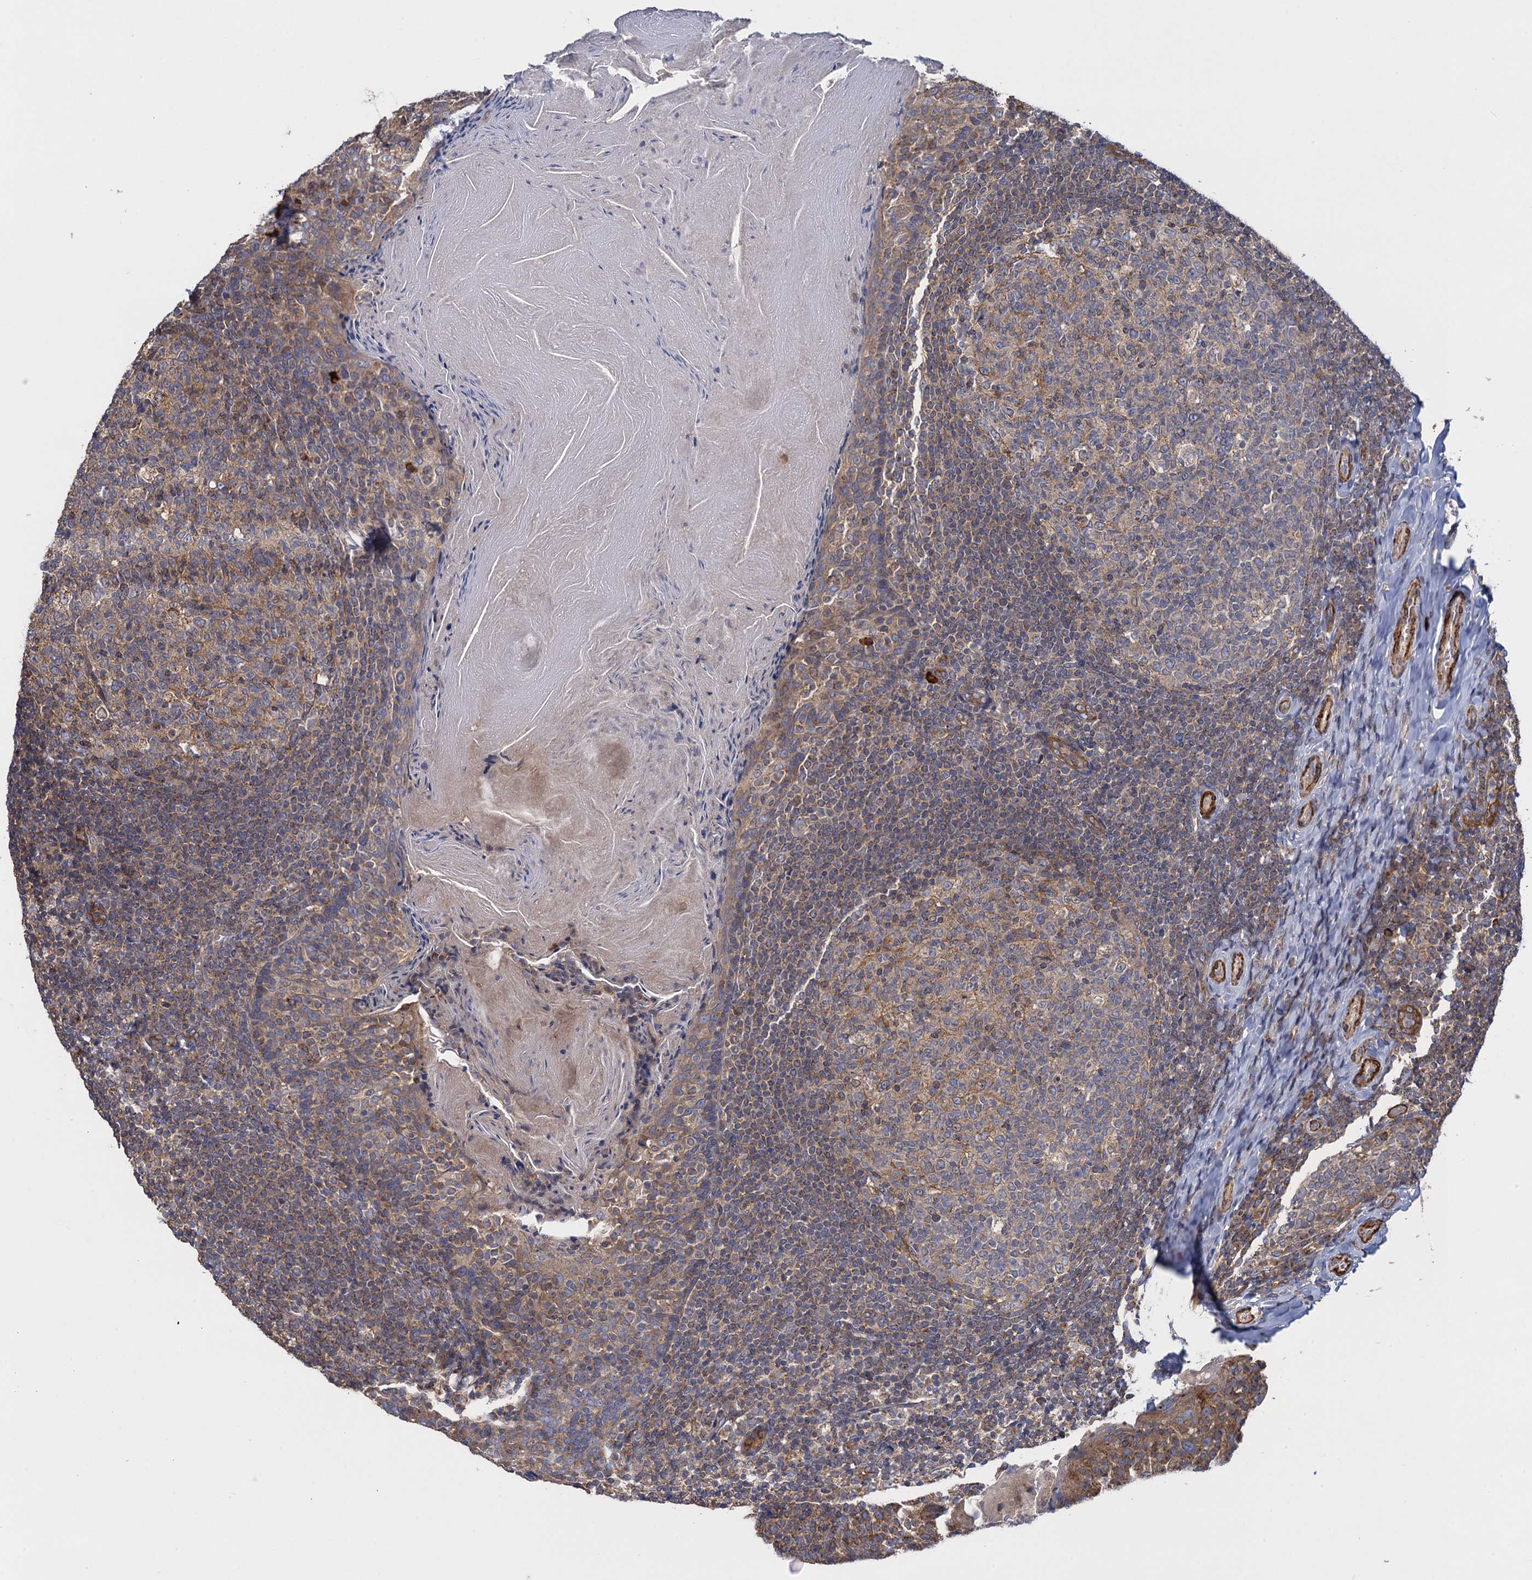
{"staining": {"intensity": "moderate", "quantity": "25%-75%", "location": "cytoplasmic/membranous"}, "tissue": "tonsil", "cell_type": "Germinal center cells", "image_type": "normal", "snomed": [{"axis": "morphology", "description": "Normal tissue, NOS"}, {"axis": "topography", "description": "Tonsil"}], "caption": "Immunohistochemistry (IHC) histopathology image of benign tonsil: tonsil stained using IHC demonstrates medium levels of moderate protein expression localized specifically in the cytoplasmic/membranous of germinal center cells, appearing as a cytoplasmic/membranous brown color.", "gene": "WDR88", "patient": {"sex": "female", "age": 19}}